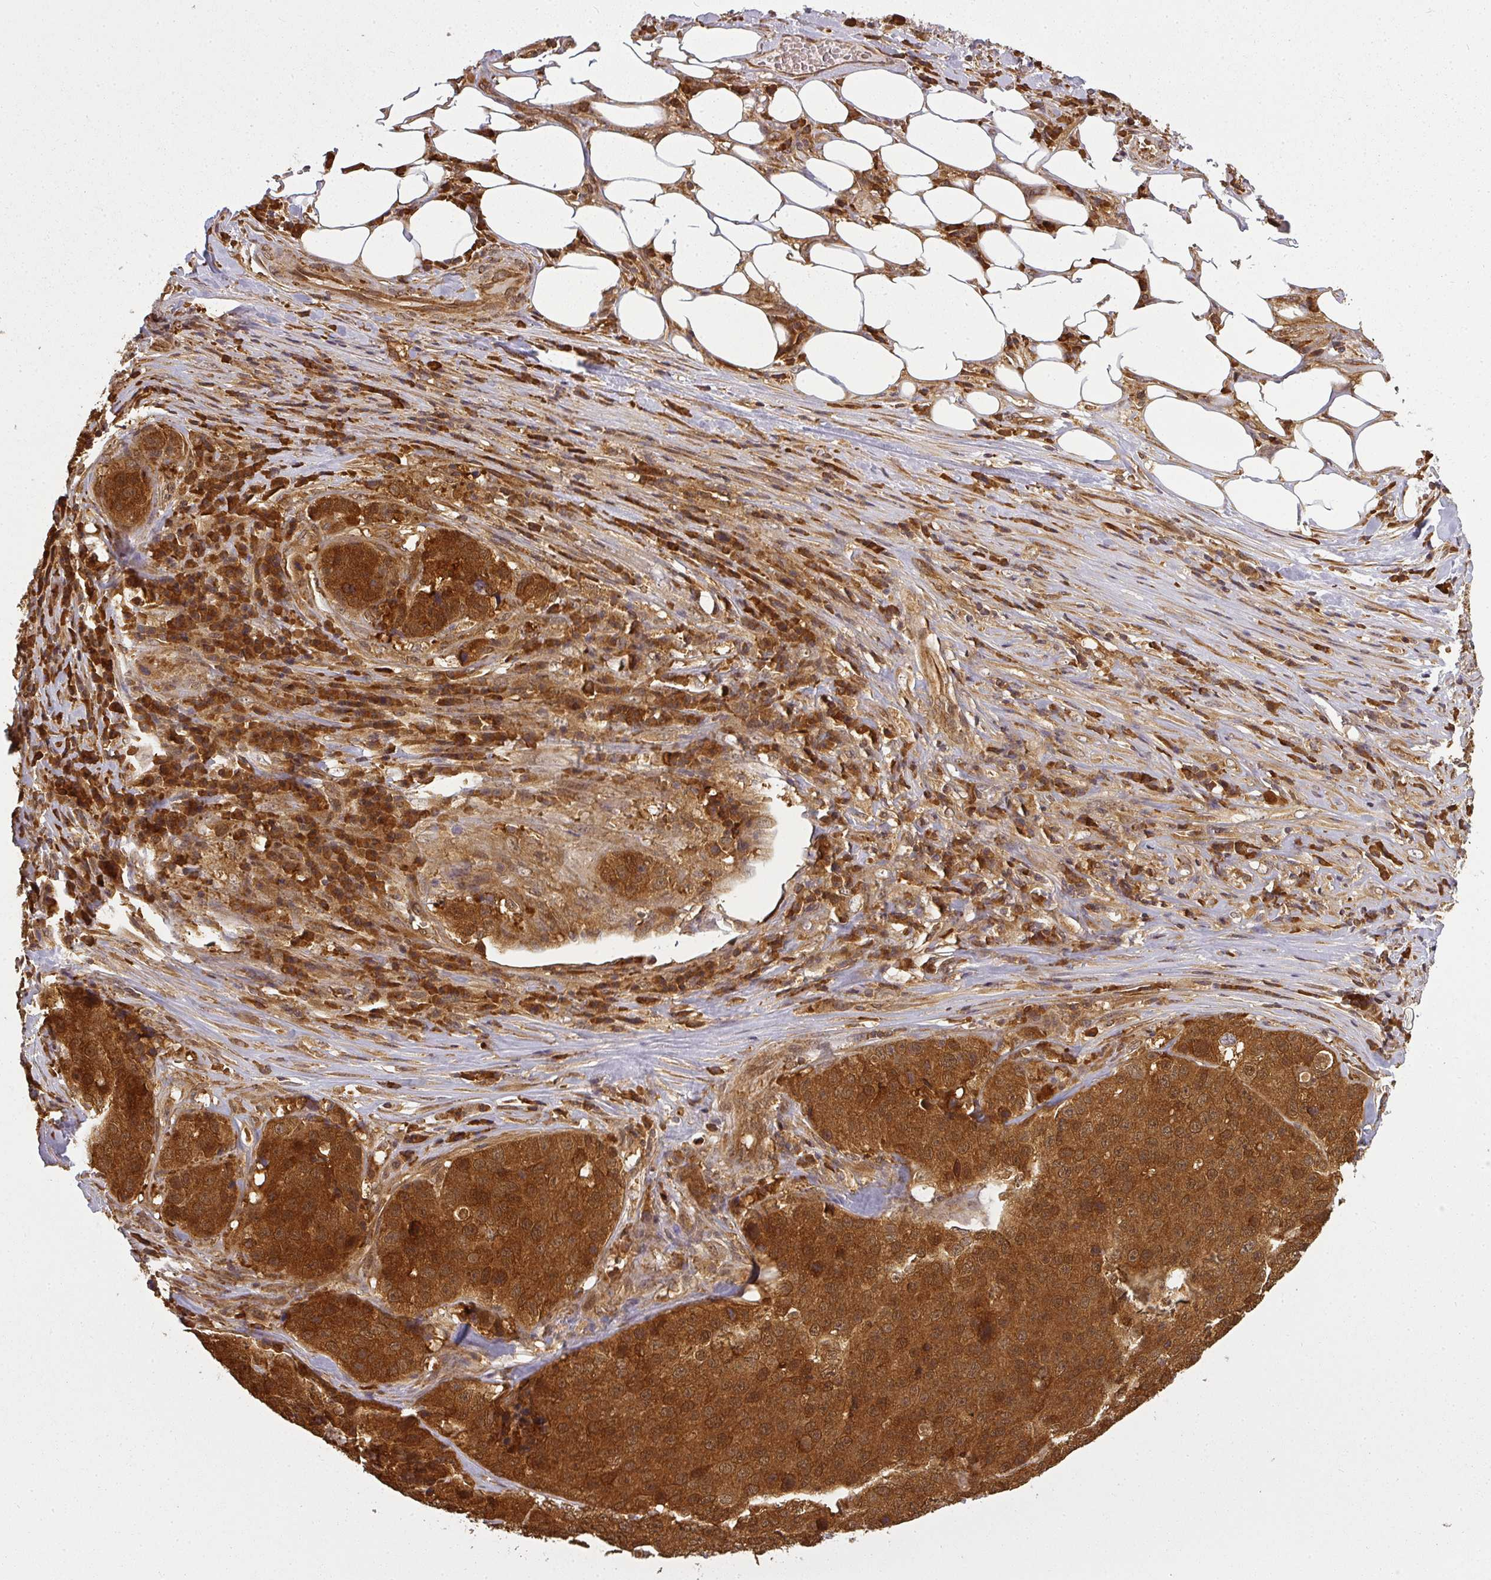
{"staining": {"intensity": "strong", "quantity": ">75%", "location": "cytoplasmic/membranous,nuclear"}, "tissue": "stomach cancer", "cell_type": "Tumor cells", "image_type": "cancer", "snomed": [{"axis": "morphology", "description": "Adenocarcinoma, NOS"}, {"axis": "topography", "description": "Stomach"}], "caption": "Immunohistochemistry micrograph of neoplastic tissue: stomach adenocarcinoma stained using IHC exhibits high levels of strong protein expression localized specifically in the cytoplasmic/membranous and nuclear of tumor cells, appearing as a cytoplasmic/membranous and nuclear brown color.", "gene": "PPP6R3", "patient": {"sex": "male", "age": 71}}